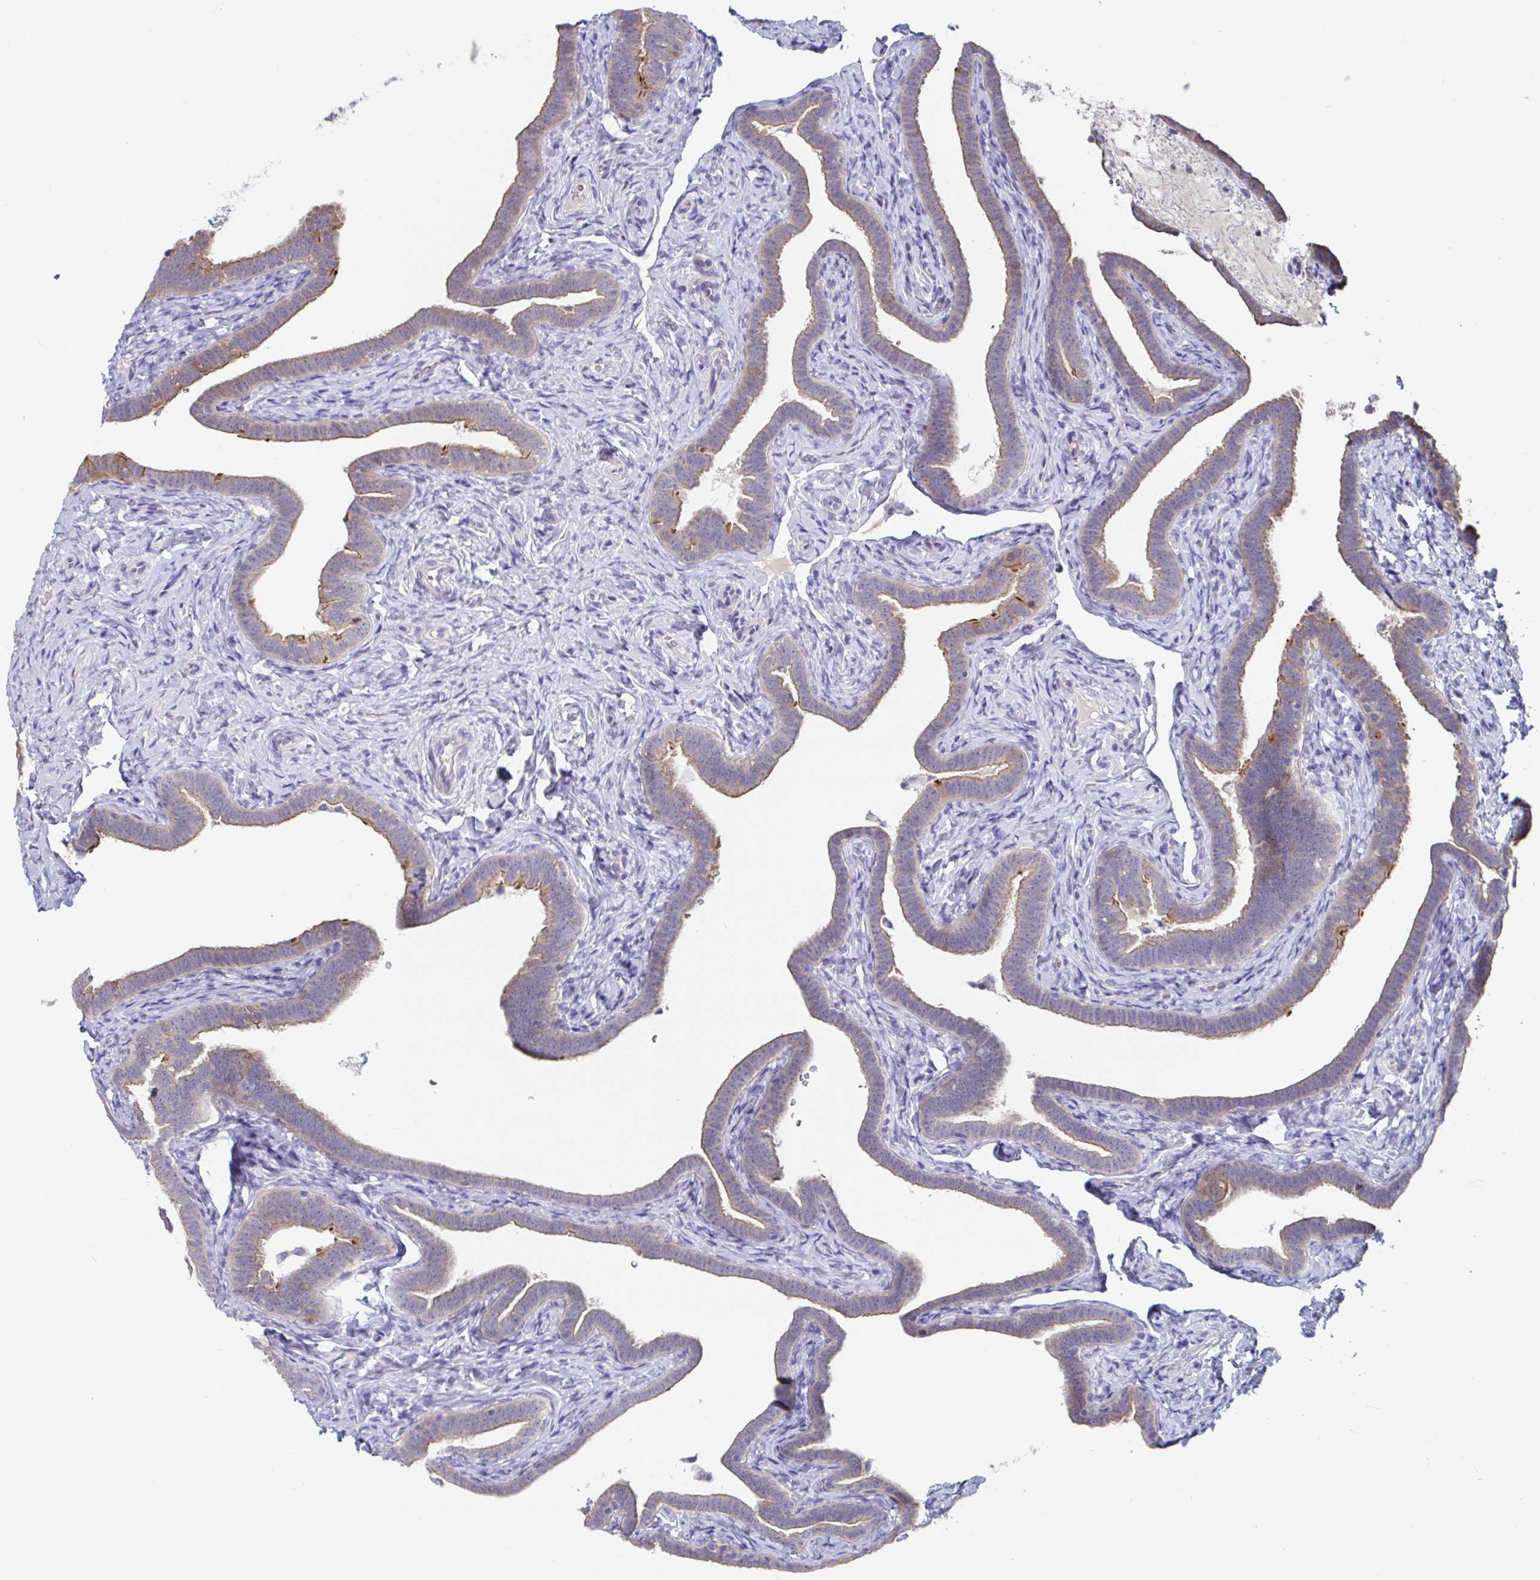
{"staining": {"intensity": "moderate", "quantity": "25%-75%", "location": "cytoplasmic/membranous"}, "tissue": "fallopian tube", "cell_type": "Glandular cells", "image_type": "normal", "snomed": [{"axis": "morphology", "description": "Normal tissue, NOS"}, {"axis": "topography", "description": "Fallopian tube"}], "caption": "IHC of unremarkable human fallopian tube demonstrates medium levels of moderate cytoplasmic/membranous expression in about 25%-75% of glandular cells. The staining was performed using DAB, with brown indicating positive protein expression. Nuclei are stained blue with hematoxylin.", "gene": "UNKL", "patient": {"sex": "female", "age": 69}}